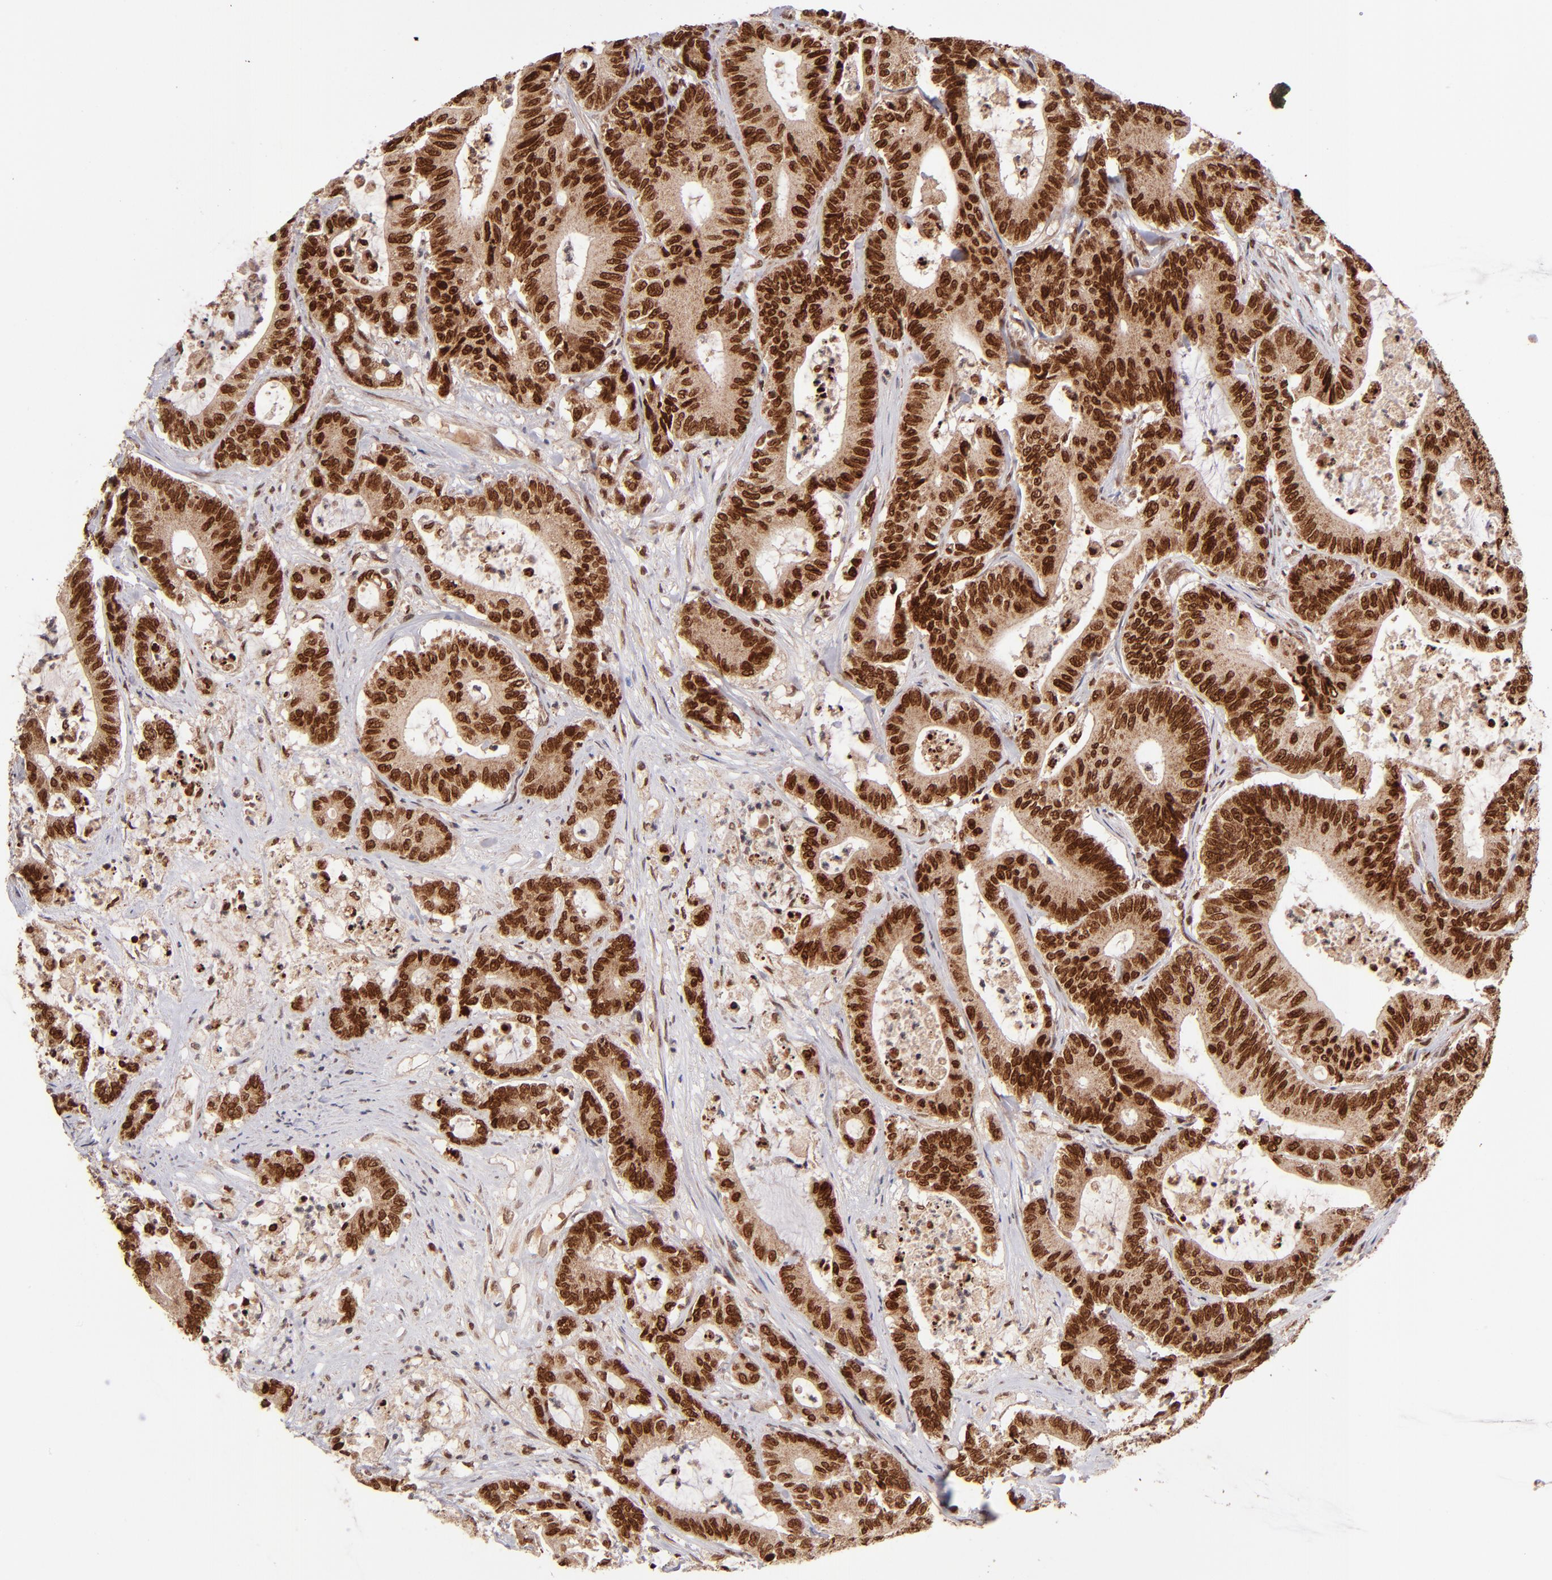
{"staining": {"intensity": "strong", "quantity": ">75%", "location": "cytoplasmic/membranous,nuclear"}, "tissue": "colorectal cancer", "cell_type": "Tumor cells", "image_type": "cancer", "snomed": [{"axis": "morphology", "description": "Adenocarcinoma, NOS"}, {"axis": "topography", "description": "Colon"}], "caption": "Human colorectal cancer stained with a protein marker displays strong staining in tumor cells.", "gene": "TOP1MT", "patient": {"sex": "female", "age": 84}}